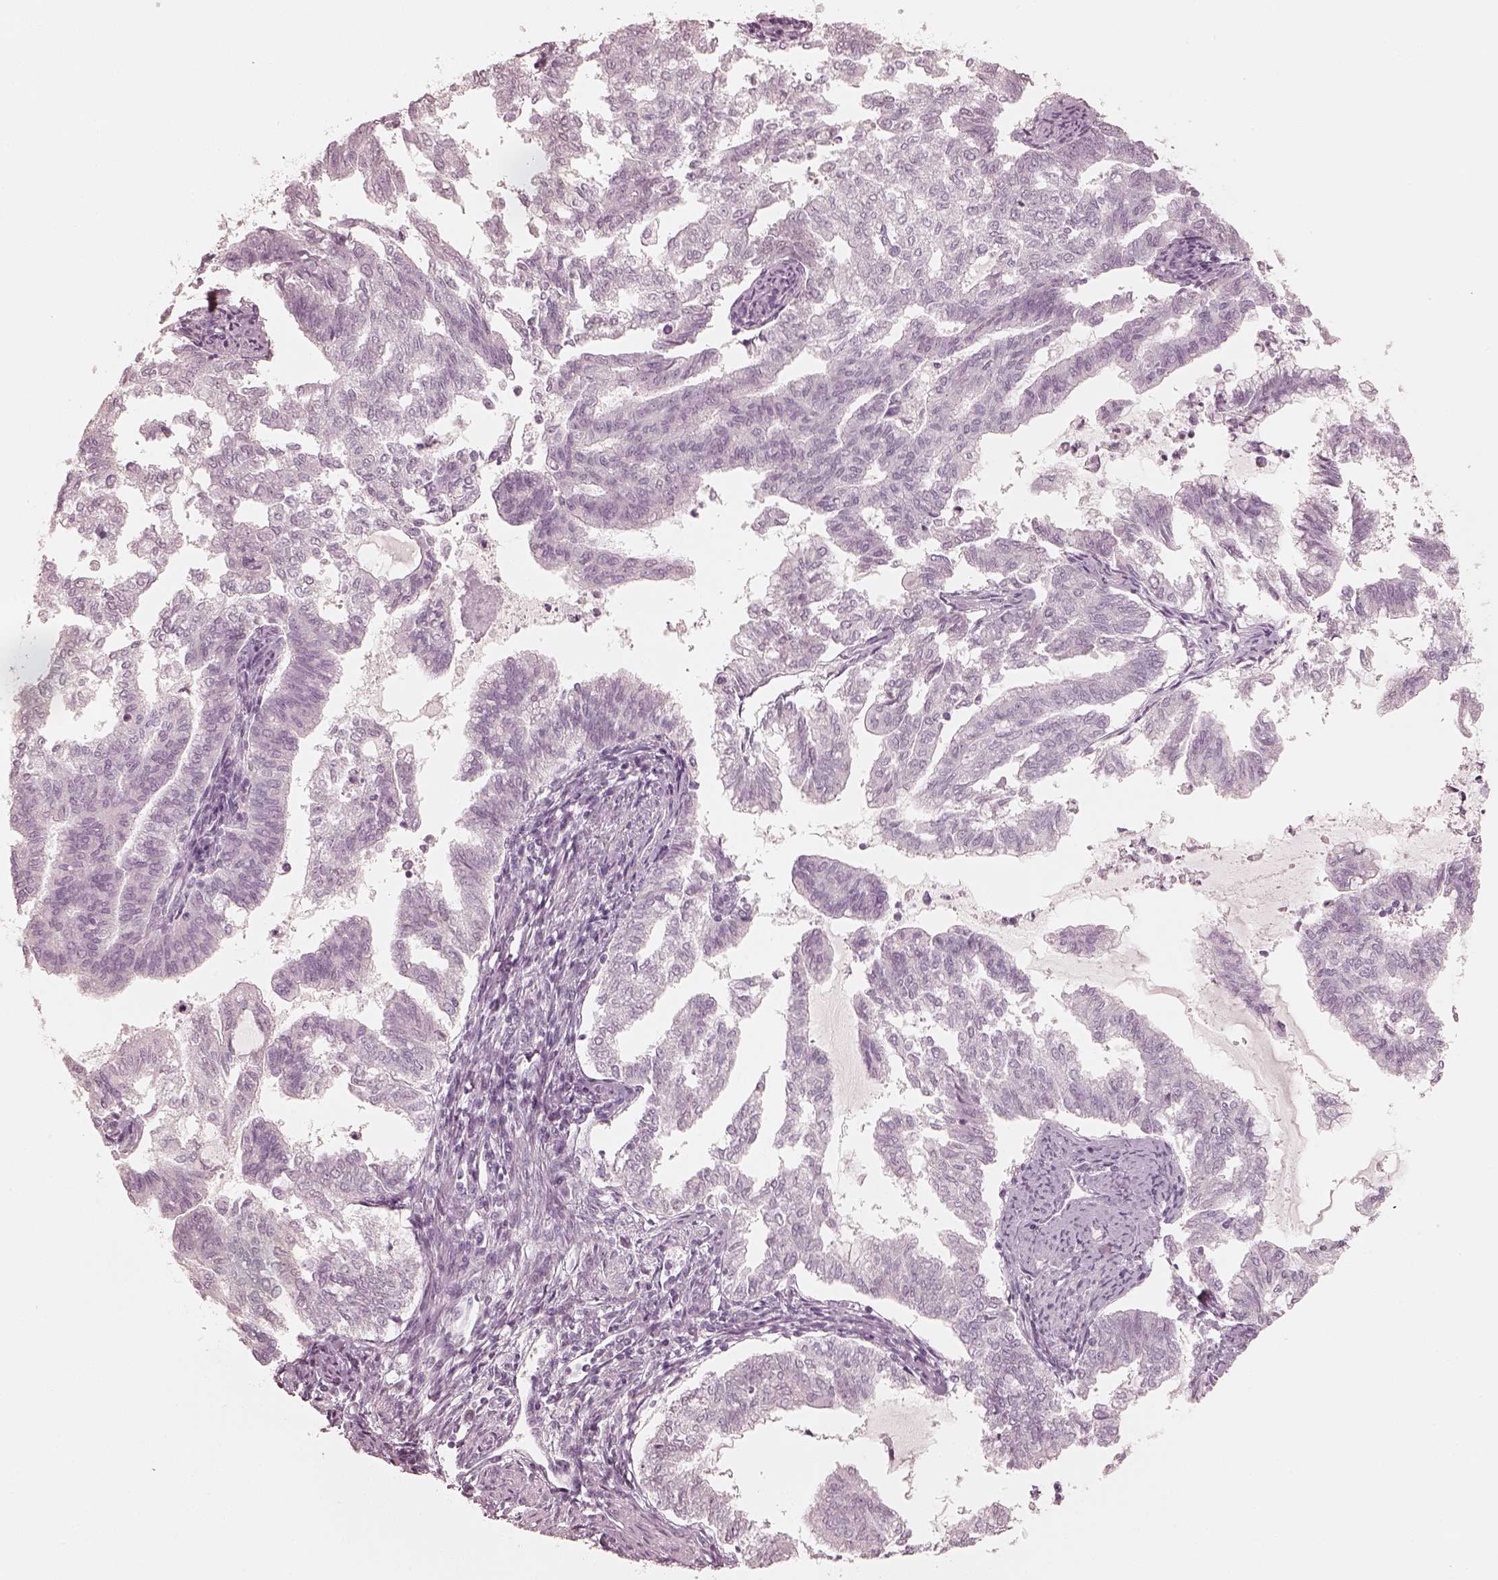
{"staining": {"intensity": "negative", "quantity": "none", "location": "none"}, "tissue": "endometrial cancer", "cell_type": "Tumor cells", "image_type": "cancer", "snomed": [{"axis": "morphology", "description": "Adenocarcinoma, NOS"}, {"axis": "topography", "description": "Endometrium"}], "caption": "Immunohistochemistry of human endometrial adenocarcinoma exhibits no expression in tumor cells.", "gene": "KRT82", "patient": {"sex": "female", "age": 79}}